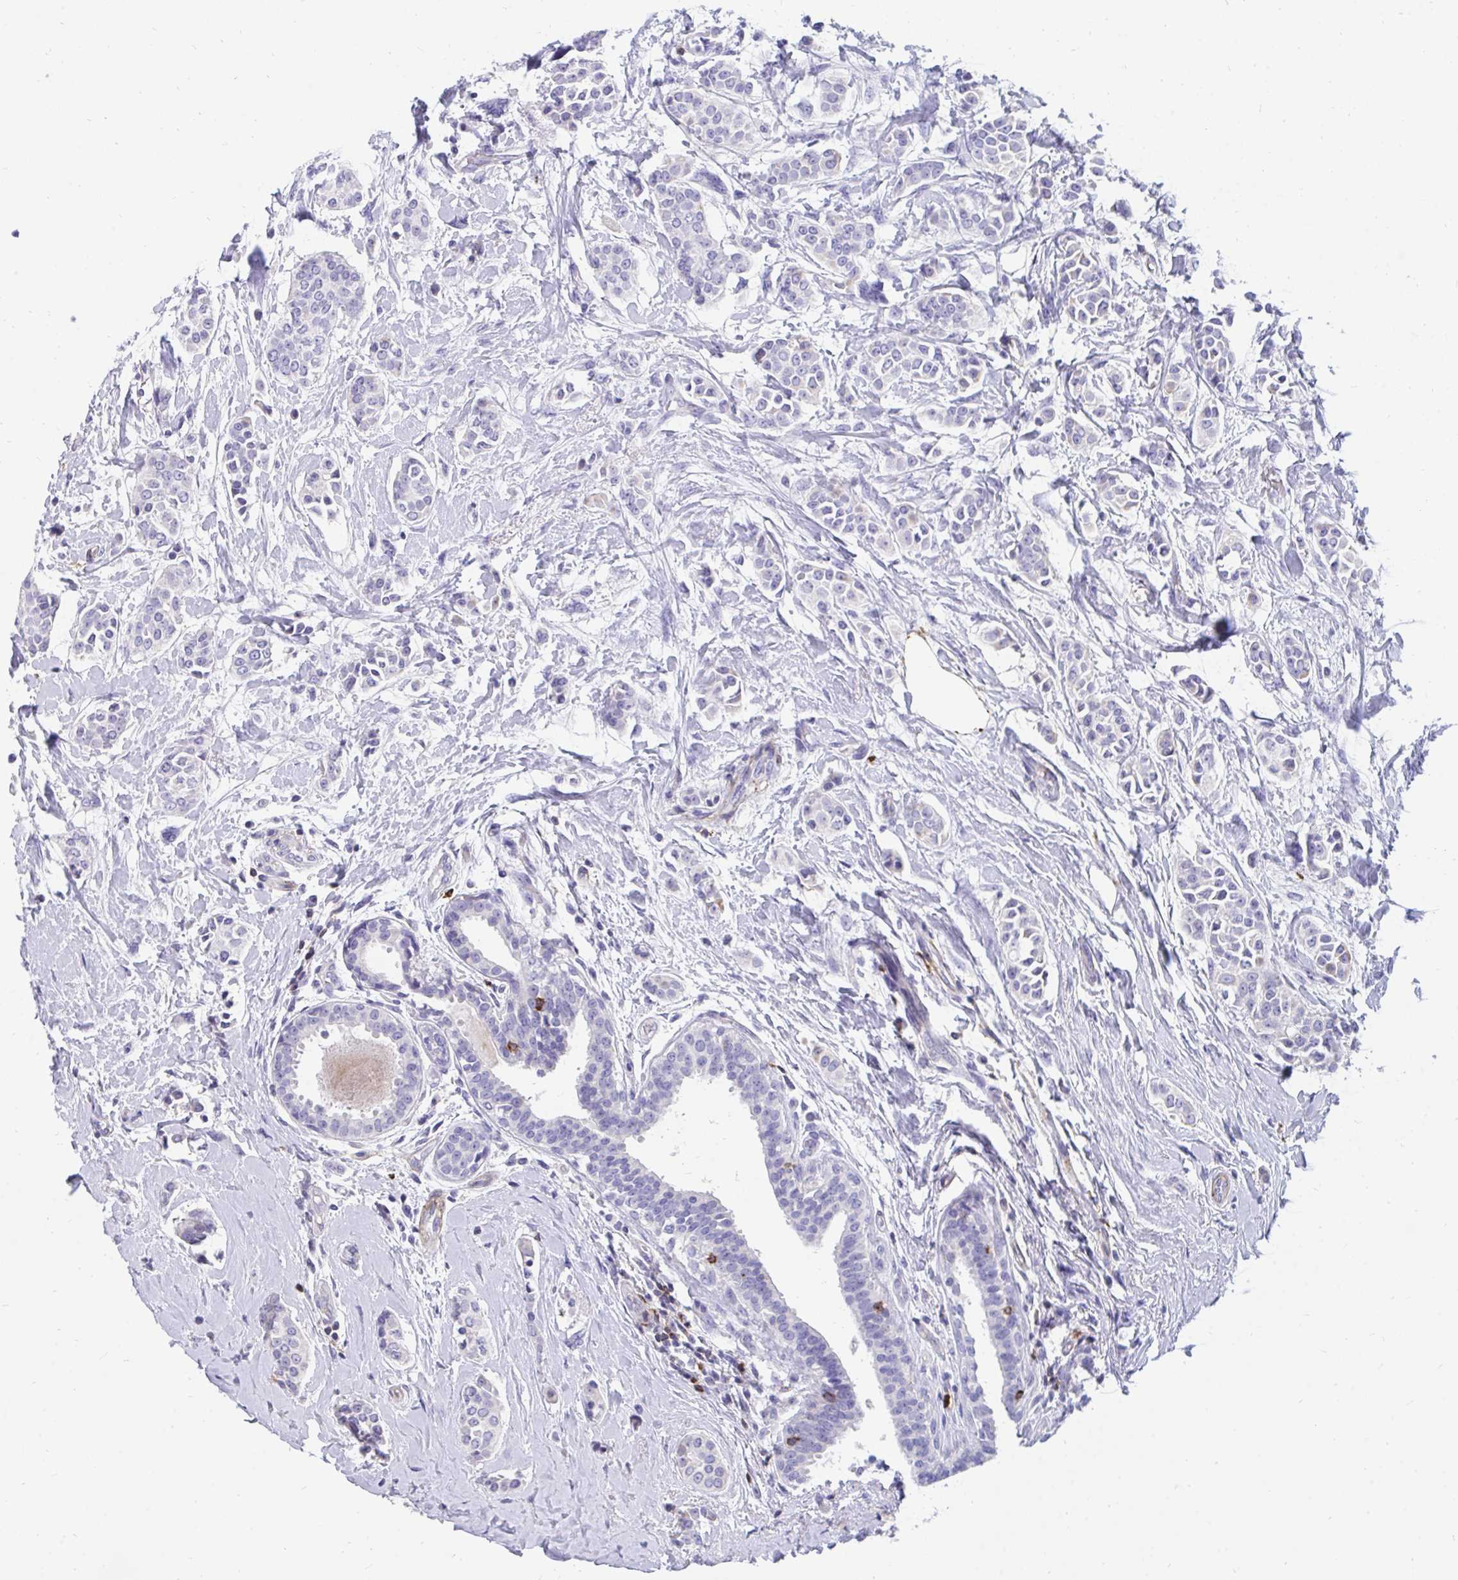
{"staining": {"intensity": "negative", "quantity": "none", "location": "none"}, "tissue": "breast cancer", "cell_type": "Tumor cells", "image_type": "cancer", "snomed": [{"axis": "morphology", "description": "Duct carcinoma"}, {"axis": "topography", "description": "Breast"}], "caption": "Human breast invasive ductal carcinoma stained for a protein using IHC displays no expression in tumor cells.", "gene": "CD7", "patient": {"sex": "female", "age": 64}}